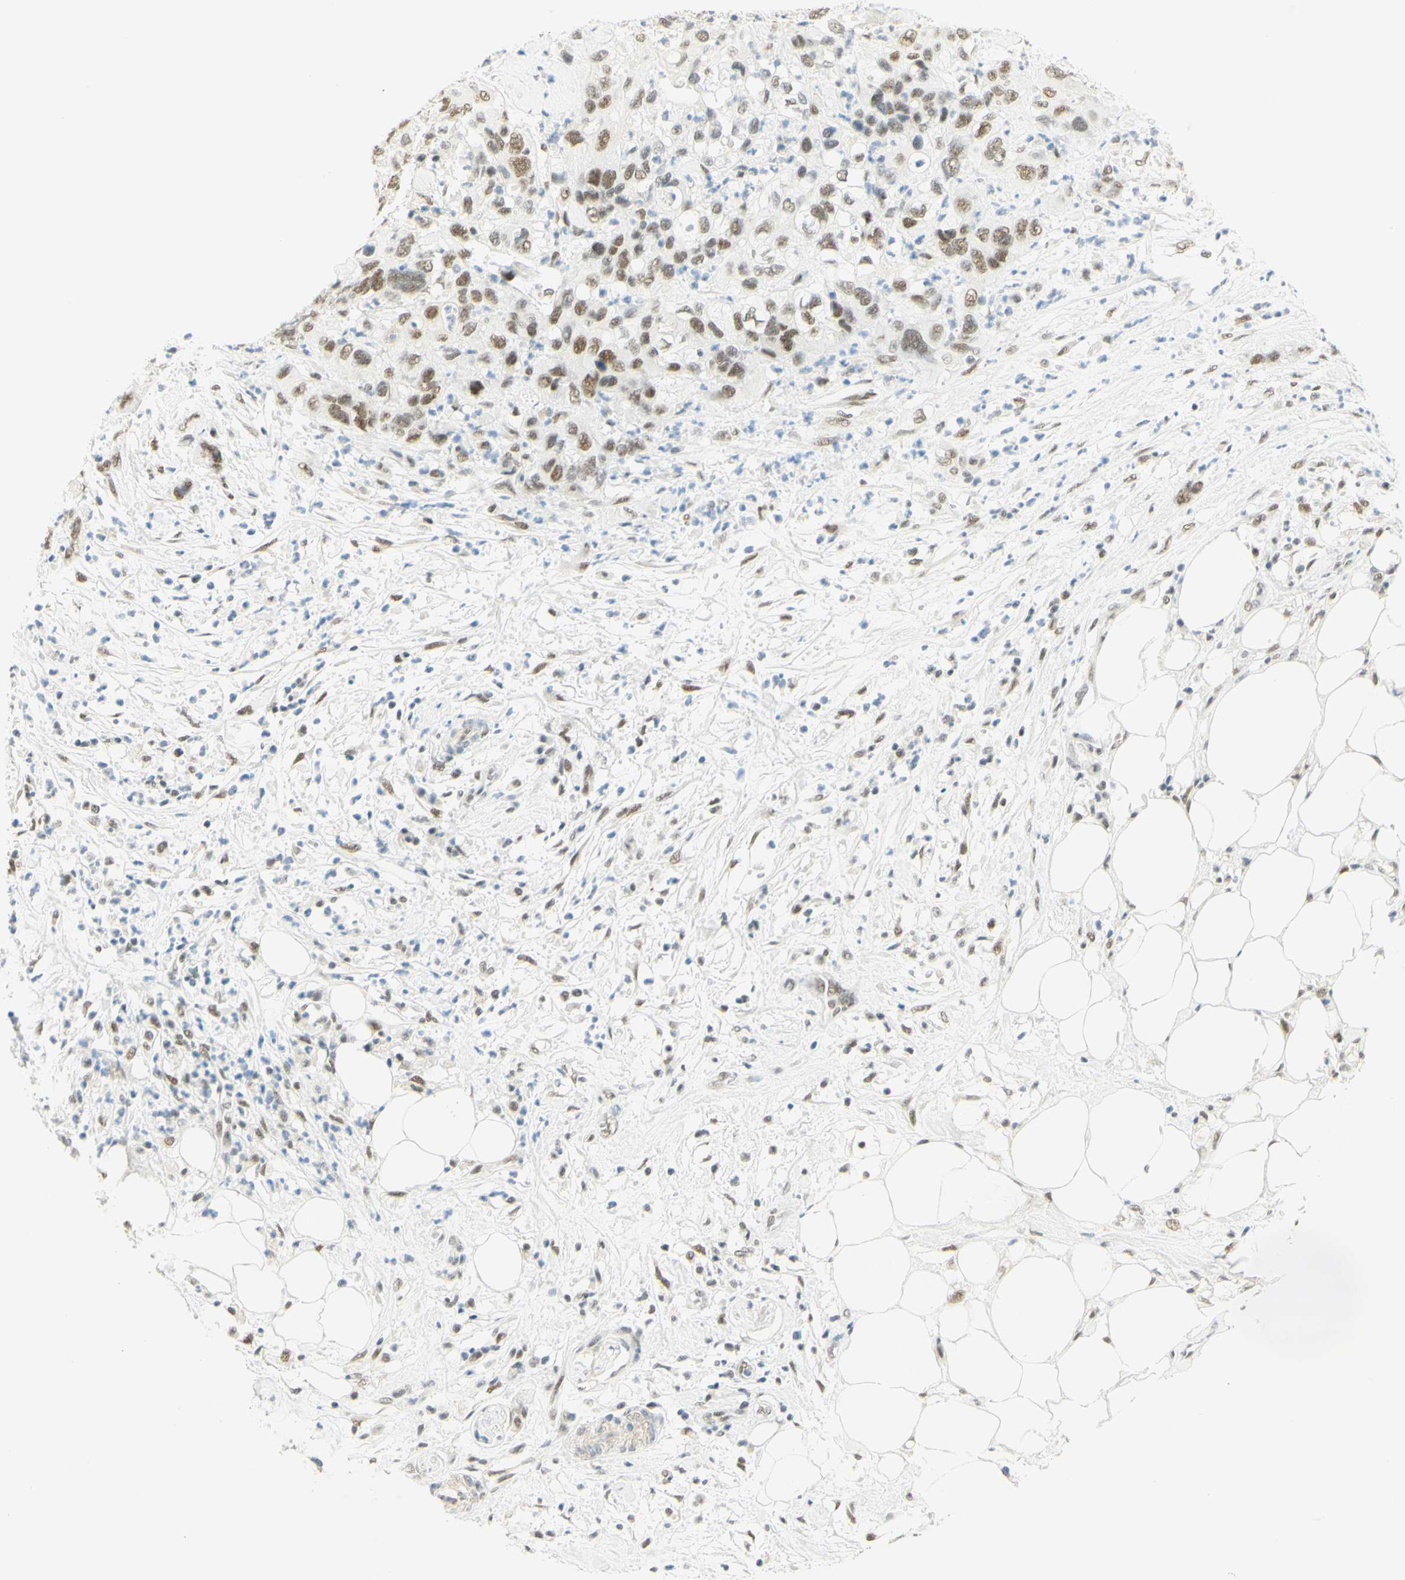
{"staining": {"intensity": "weak", "quantity": ">75%", "location": "nuclear"}, "tissue": "pancreatic cancer", "cell_type": "Tumor cells", "image_type": "cancer", "snomed": [{"axis": "morphology", "description": "Adenocarcinoma, NOS"}, {"axis": "topography", "description": "Pancreas"}], "caption": "Pancreatic cancer (adenocarcinoma) stained with DAB immunohistochemistry displays low levels of weak nuclear positivity in about >75% of tumor cells.", "gene": "PMS2", "patient": {"sex": "female", "age": 71}}